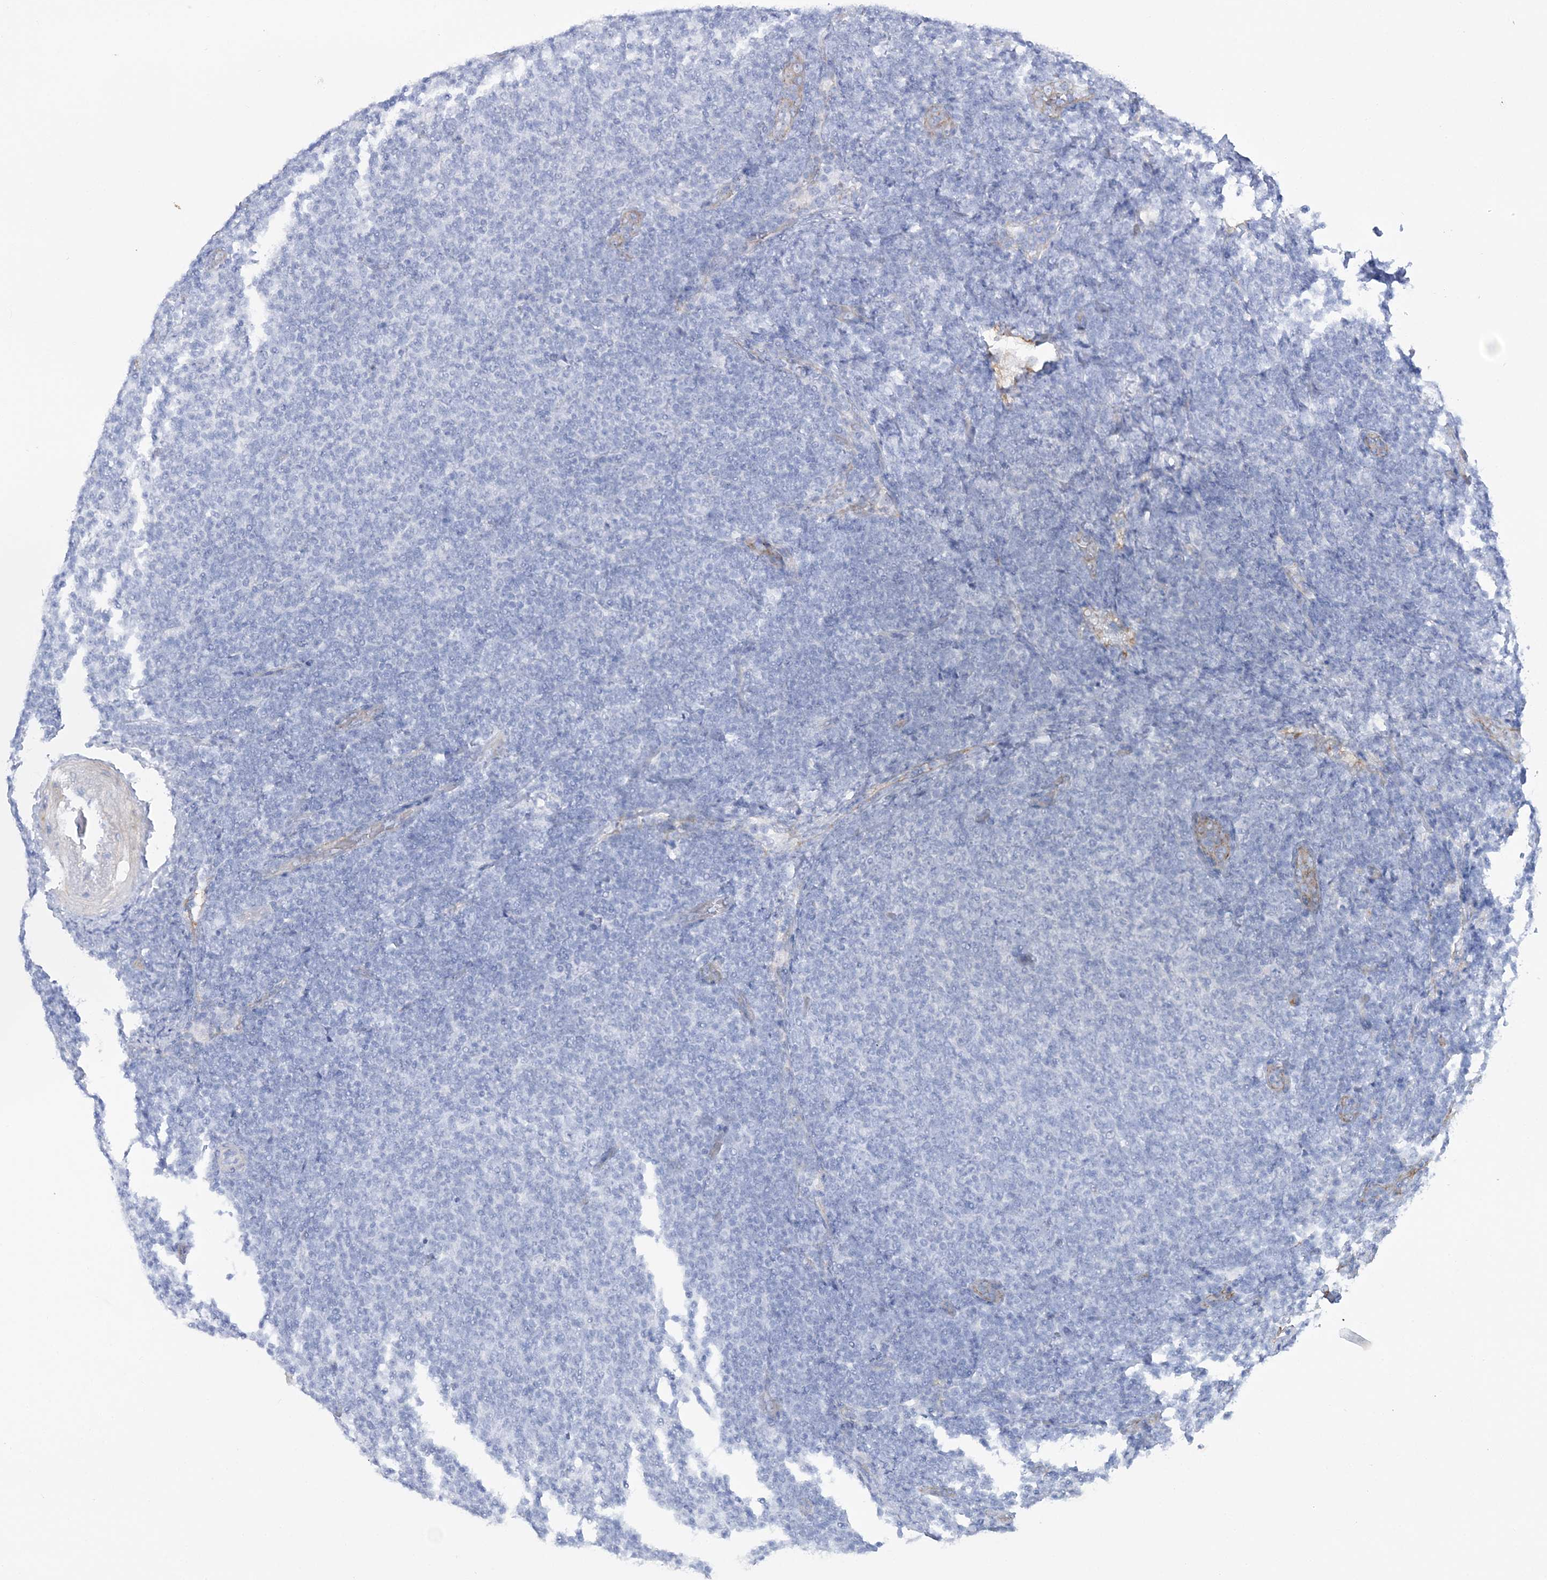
{"staining": {"intensity": "negative", "quantity": "none", "location": "none"}, "tissue": "lymphoma", "cell_type": "Tumor cells", "image_type": "cancer", "snomed": [{"axis": "morphology", "description": "Malignant lymphoma, non-Hodgkin's type, Low grade"}, {"axis": "topography", "description": "Lymph node"}], "caption": "Histopathology image shows no protein positivity in tumor cells of low-grade malignant lymphoma, non-Hodgkin's type tissue.", "gene": "RAB11FIP5", "patient": {"sex": "male", "age": 66}}